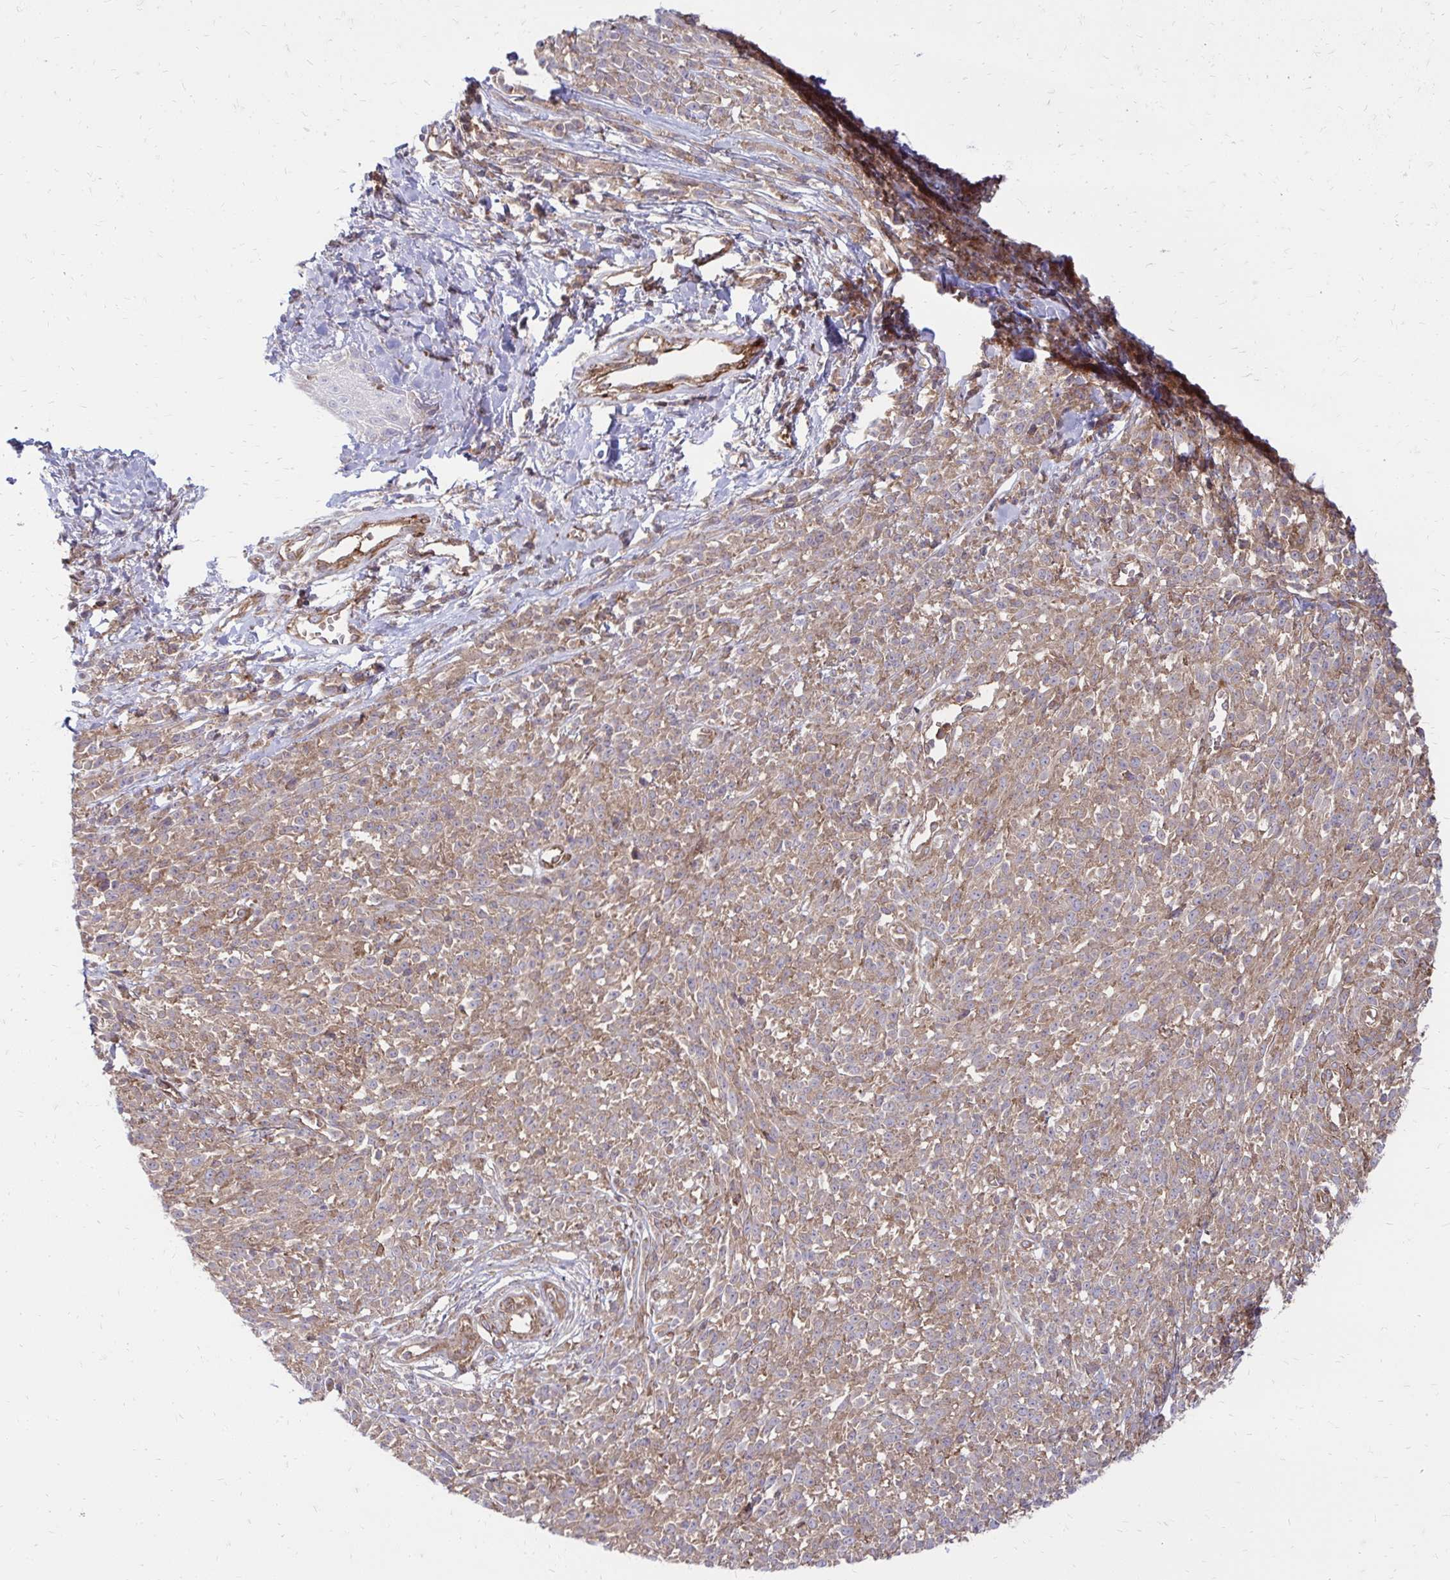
{"staining": {"intensity": "weak", "quantity": ">75%", "location": "cytoplasmic/membranous"}, "tissue": "melanoma", "cell_type": "Tumor cells", "image_type": "cancer", "snomed": [{"axis": "morphology", "description": "Malignant melanoma, NOS"}, {"axis": "topography", "description": "Skin"}, {"axis": "topography", "description": "Skin of trunk"}], "caption": "Immunohistochemical staining of melanoma displays low levels of weak cytoplasmic/membranous protein staining in about >75% of tumor cells.", "gene": "ASAP1", "patient": {"sex": "male", "age": 74}}